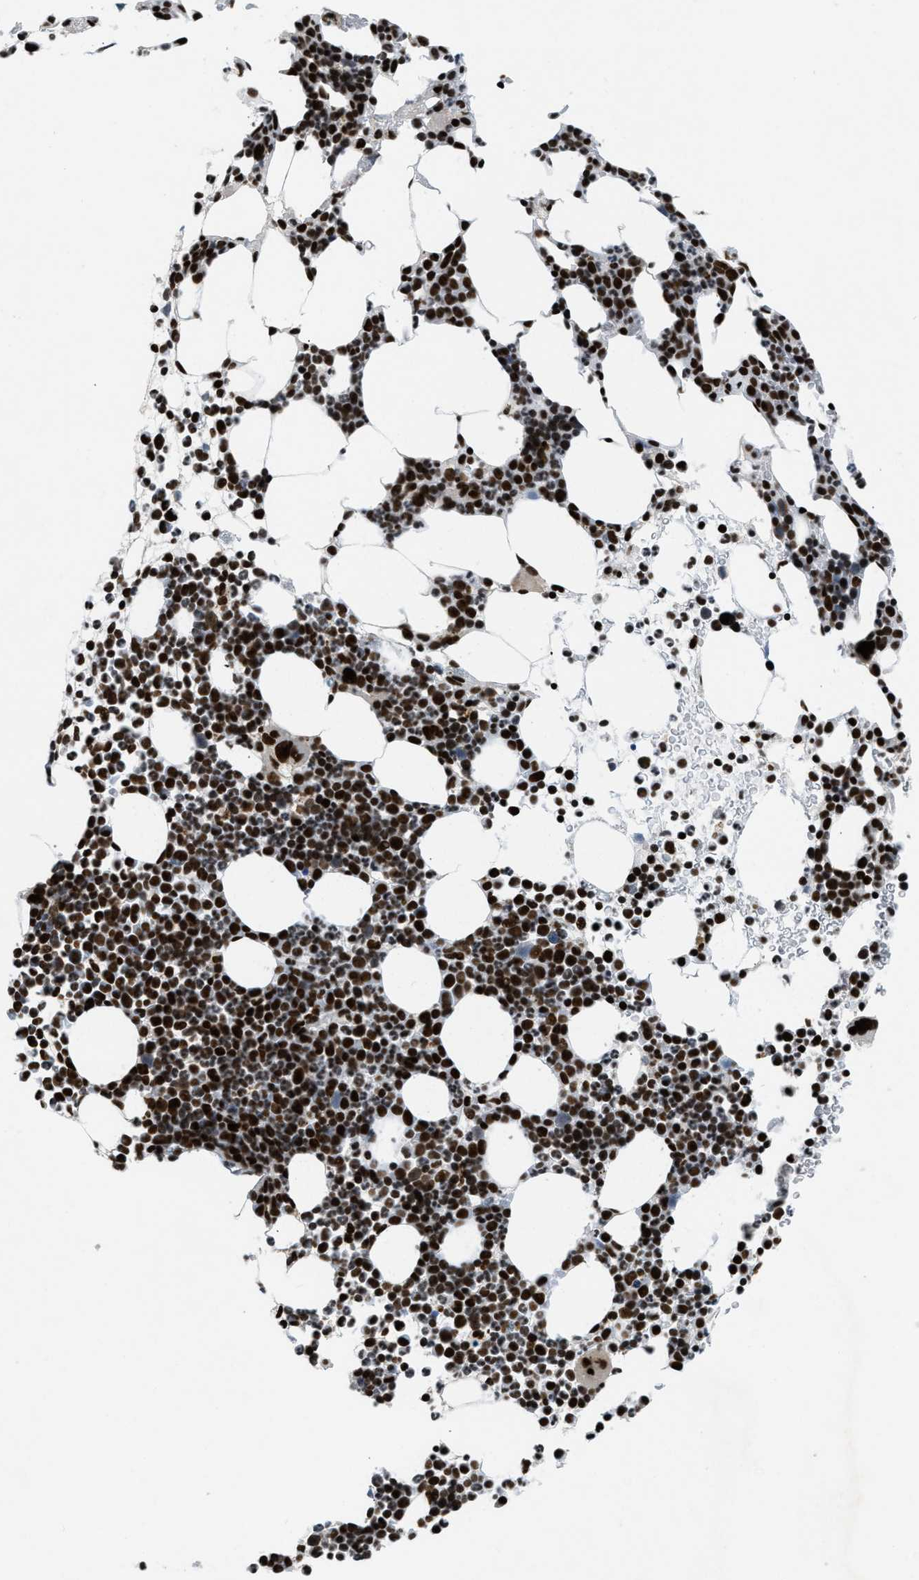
{"staining": {"intensity": "strong", "quantity": "25%-75%", "location": "nuclear"}, "tissue": "bone marrow", "cell_type": "Hematopoietic cells", "image_type": "normal", "snomed": [{"axis": "morphology", "description": "Normal tissue, NOS"}, {"axis": "morphology", "description": "Inflammation, NOS"}, {"axis": "topography", "description": "Bone marrow"}], "caption": "Immunohistochemical staining of benign human bone marrow displays high levels of strong nuclear staining in about 25%-75% of hematopoietic cells.", "gene": "SCAF4", "patient": {"sex": "female", "age": 67}}